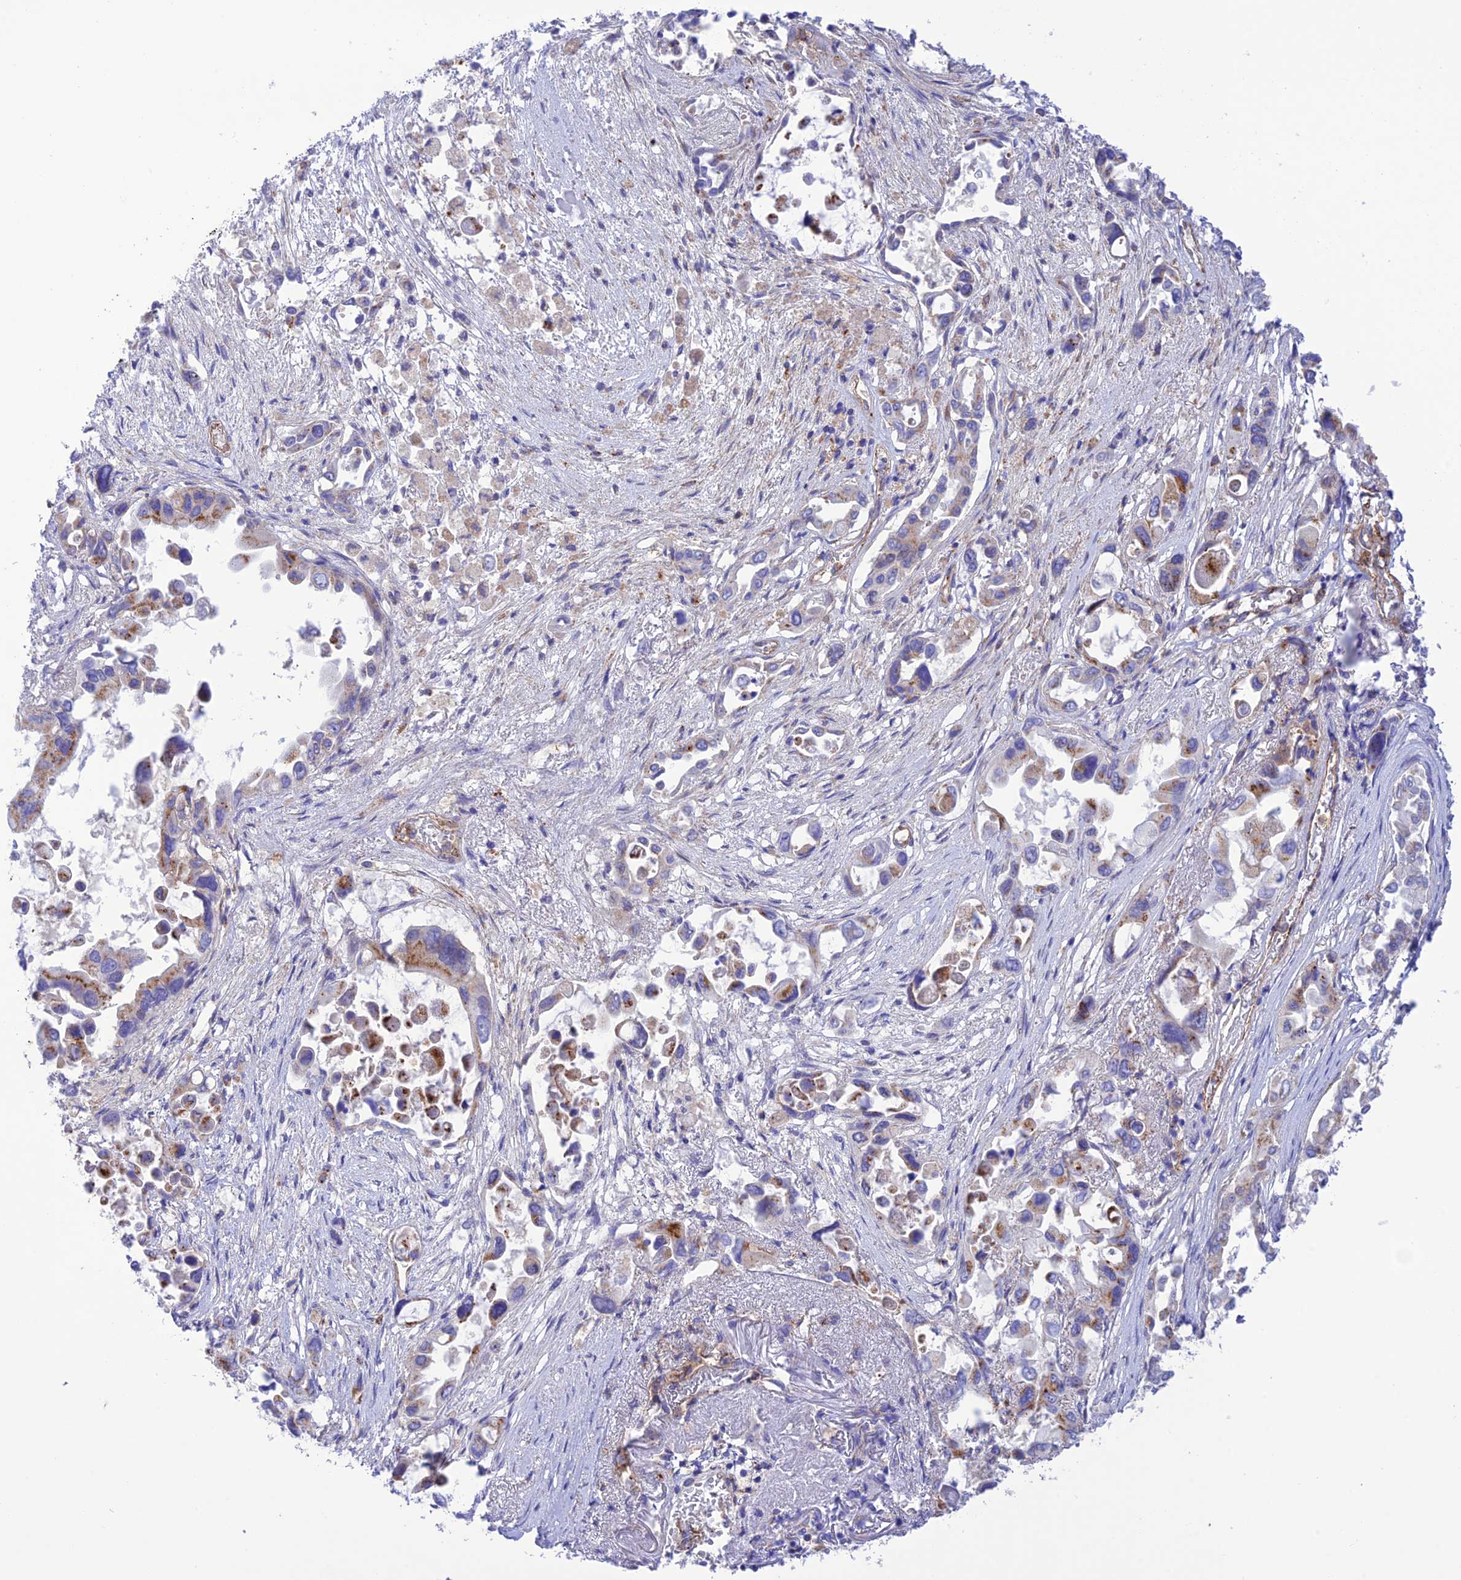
{"staining": {"intensity": "moderate", "quantity": "<25%", "location": "cytoplasmic/membranous"}, "tissue": "pancreatic cancer", "cell_type": "Tumor cells", "image_type": "cancer", "snomed": [{"axis": "morphology", "description": "Adenocarcinoma, NOS"}, {"axis": "topography", "description": "Pancreas"}], "caption": "High-magnification brightfield microscopy of pancreatic cancer (adenocarcinoma) stained with DAB (3,3'-diaminobenzidine) (brown) and counterstained with hematoxylin (blue). tumor cells exhibit moderate cytoplasmic/membranous expression is identified in approximately<25% of cells.", "gene": "CHSY3", "patient": {"sex": "male", "age": 92}}